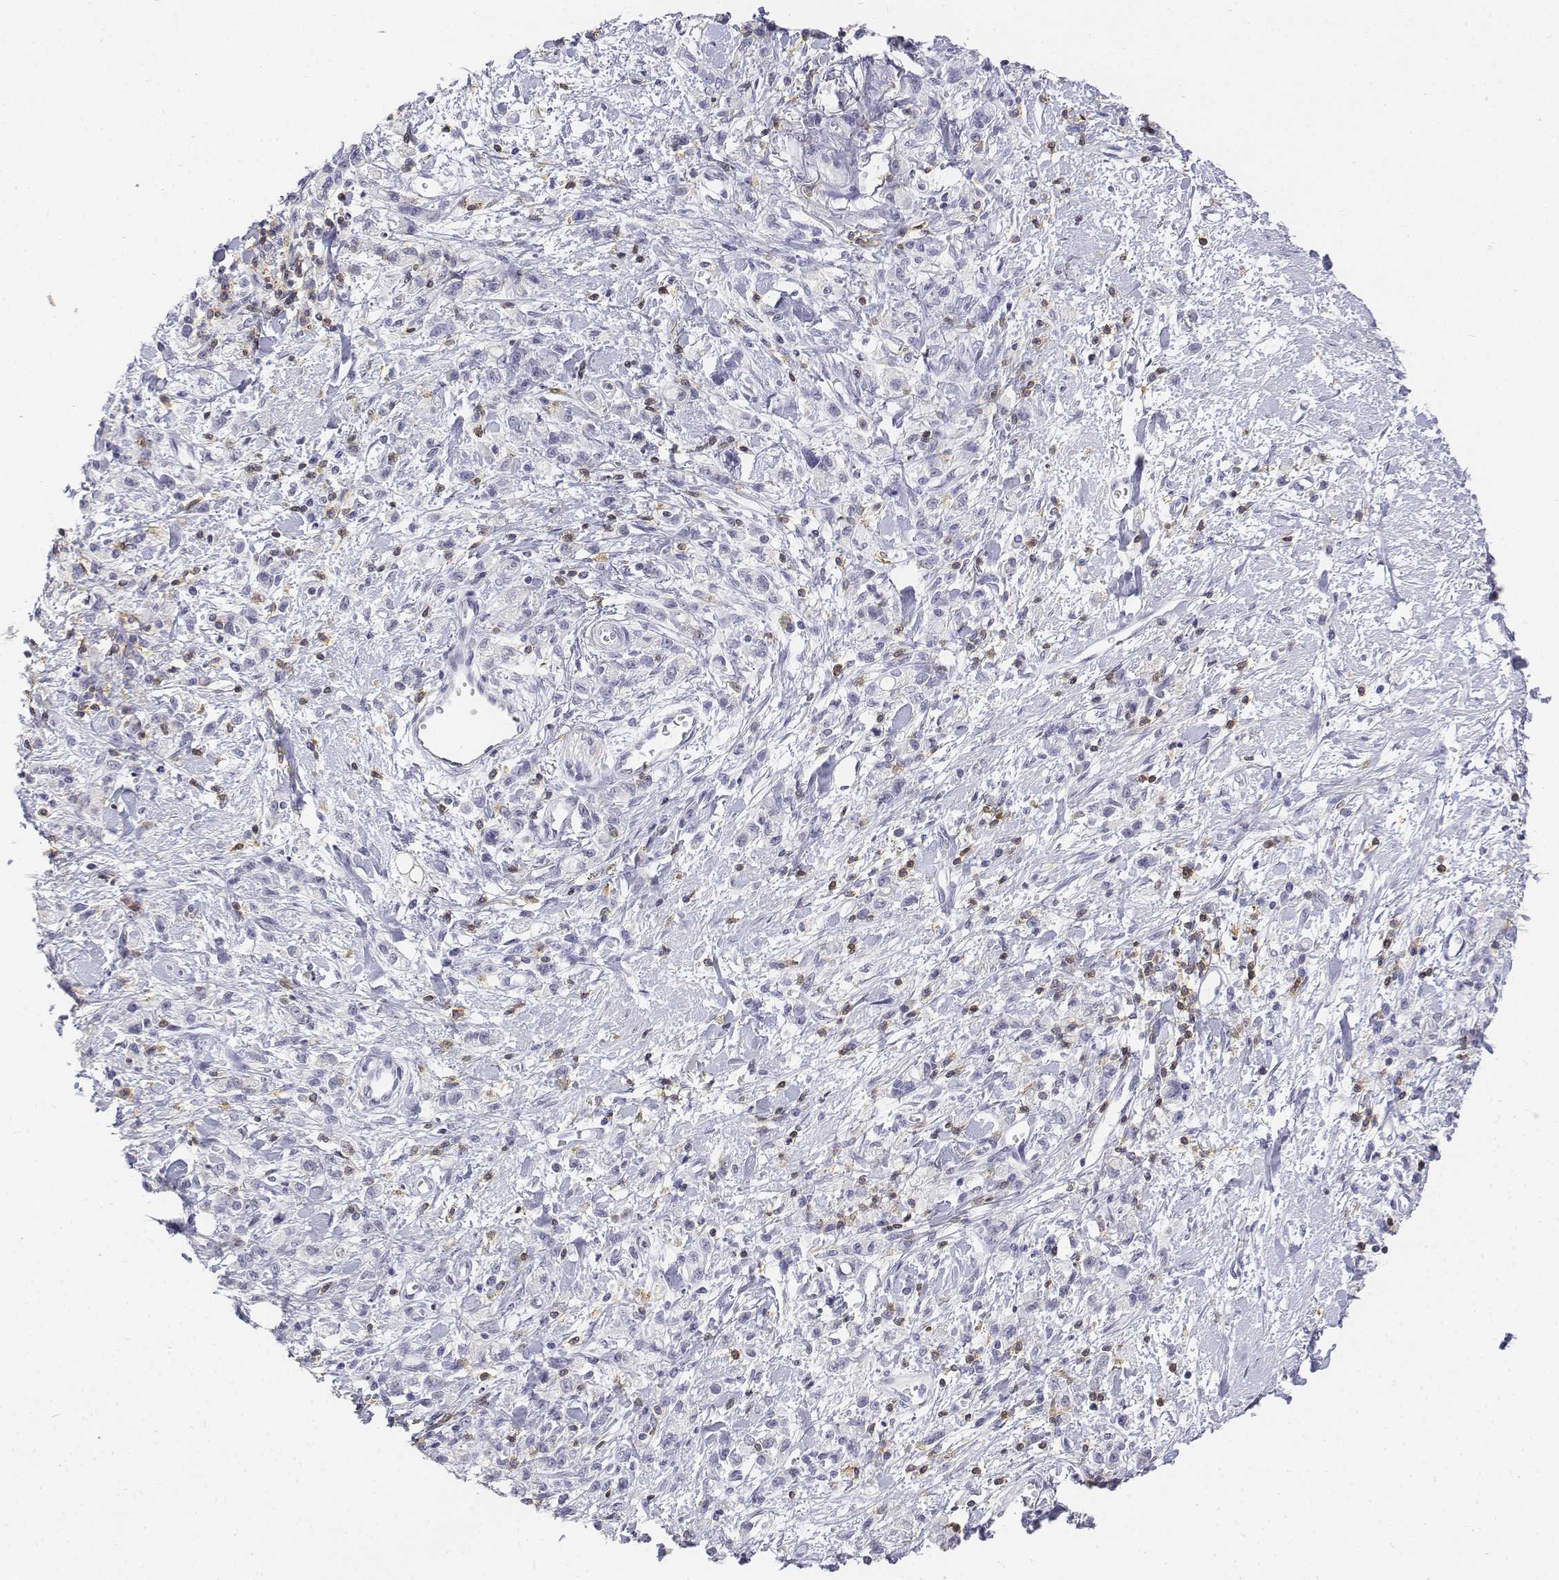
{"staining": {"intensity": "negative", "quantity": "none", "location": "none"}, "tissue": "stomach cancer", "cell_type": "Tumor cells", "image_type": "cancer", "snomed": [{"axis": "morphology", "description": "Adenocarcinoma, NOS"}, {"axis": "topography", "description": "Stomach"}], "caption": "Histopathology image shows no significant protein expression in tumor cells of stomach adenocarcinoma. Brightfield microscopy of IHC stained with DAB (brown) and hematoxylin (blue), captured at high magnification.", "gene": "CD3E", "patient": {"sex": "male", "age": 77}}